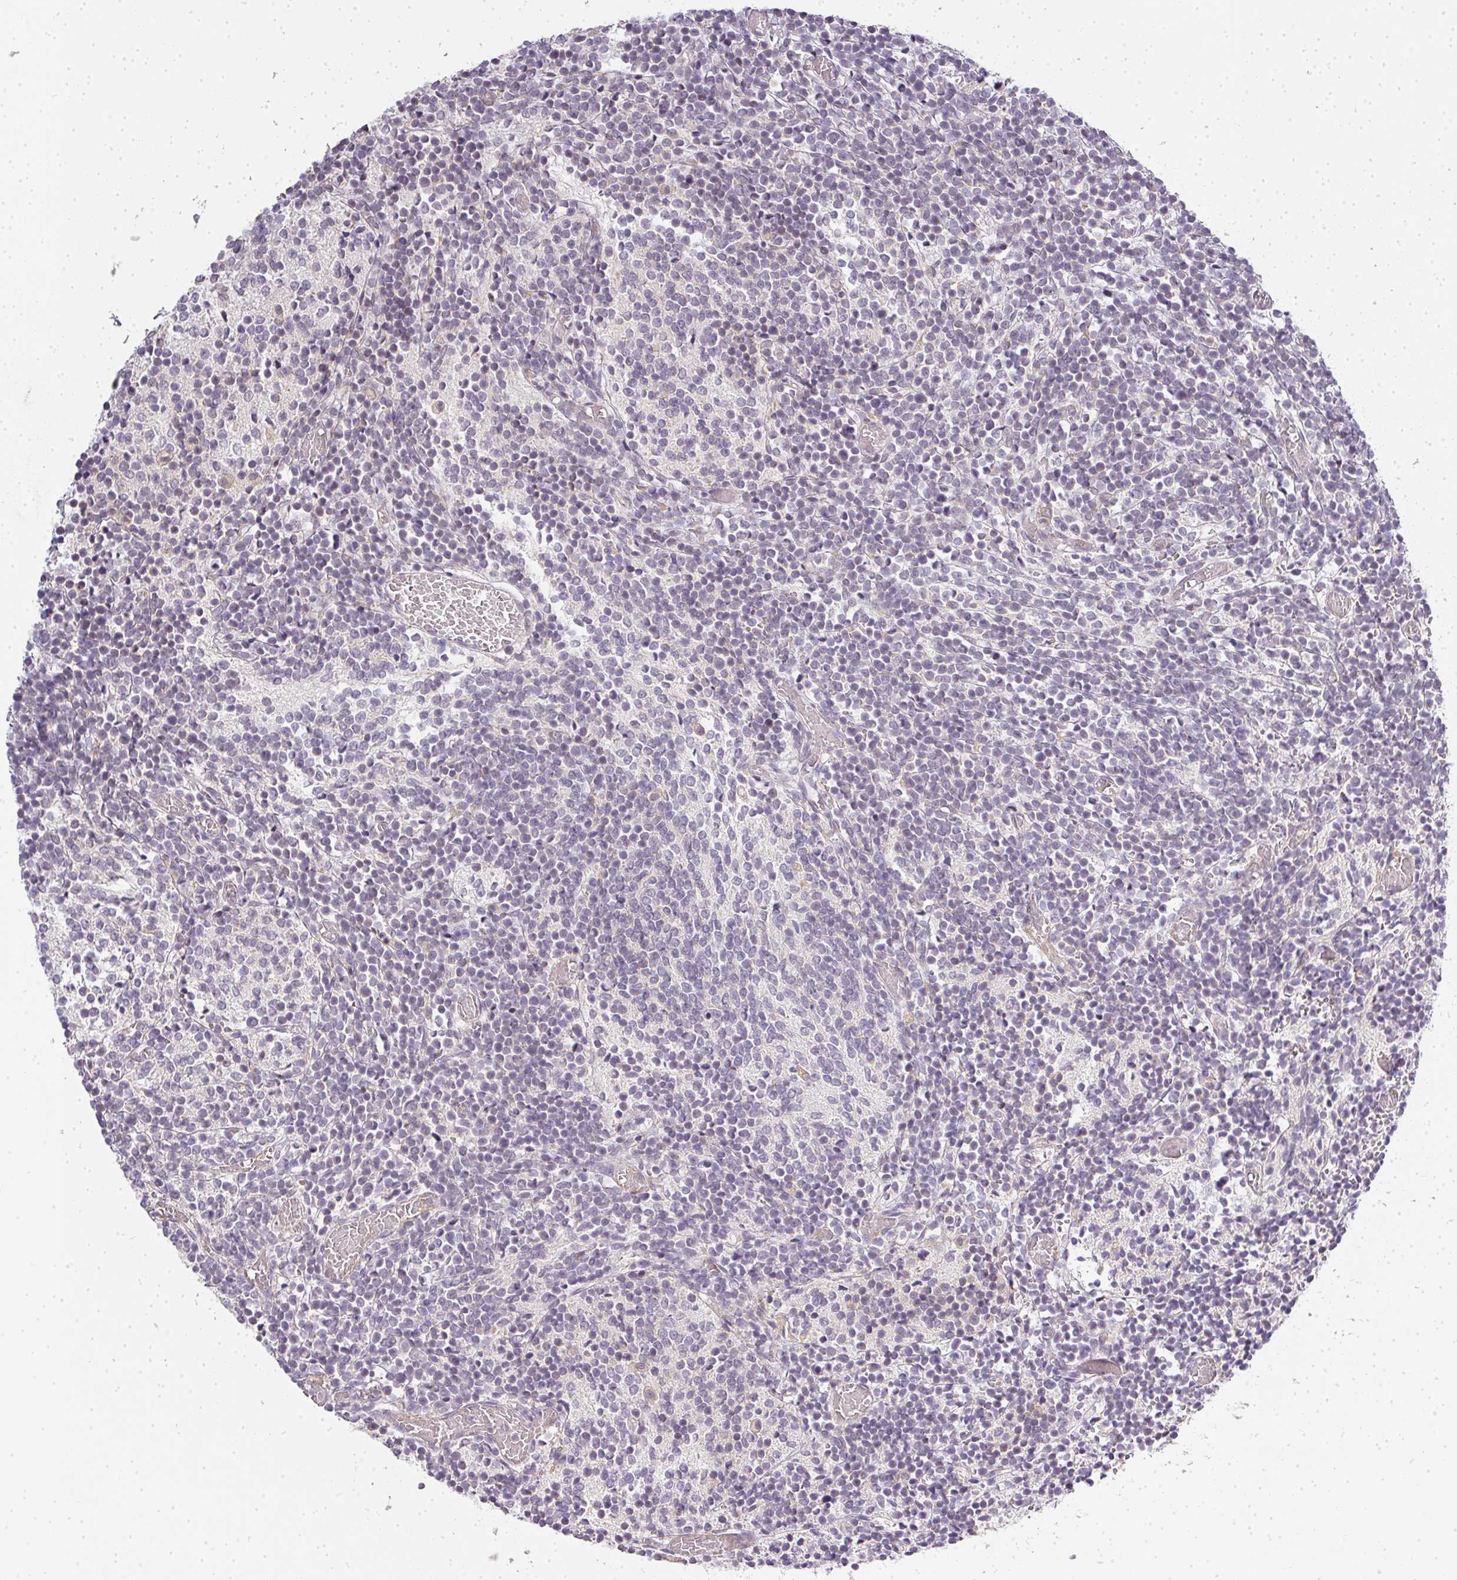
{"staining": {"intensity": "negative", "quantity": "none", "location": "none"}, "tissue": "glioma", "cell_type": "Tumor cells", "image_type": "cancer", "snomed": [{"axis": "morphology", "description": "Glioma, malignant, Low grade"}, {"axis": "topography", "description": "Brain"}], "caption": "Immunohistochemical staining of human glioma shows no significant positivity in tumor cells.", "gene": "MED19", "patient": {"sex": "female", "age": 1}}